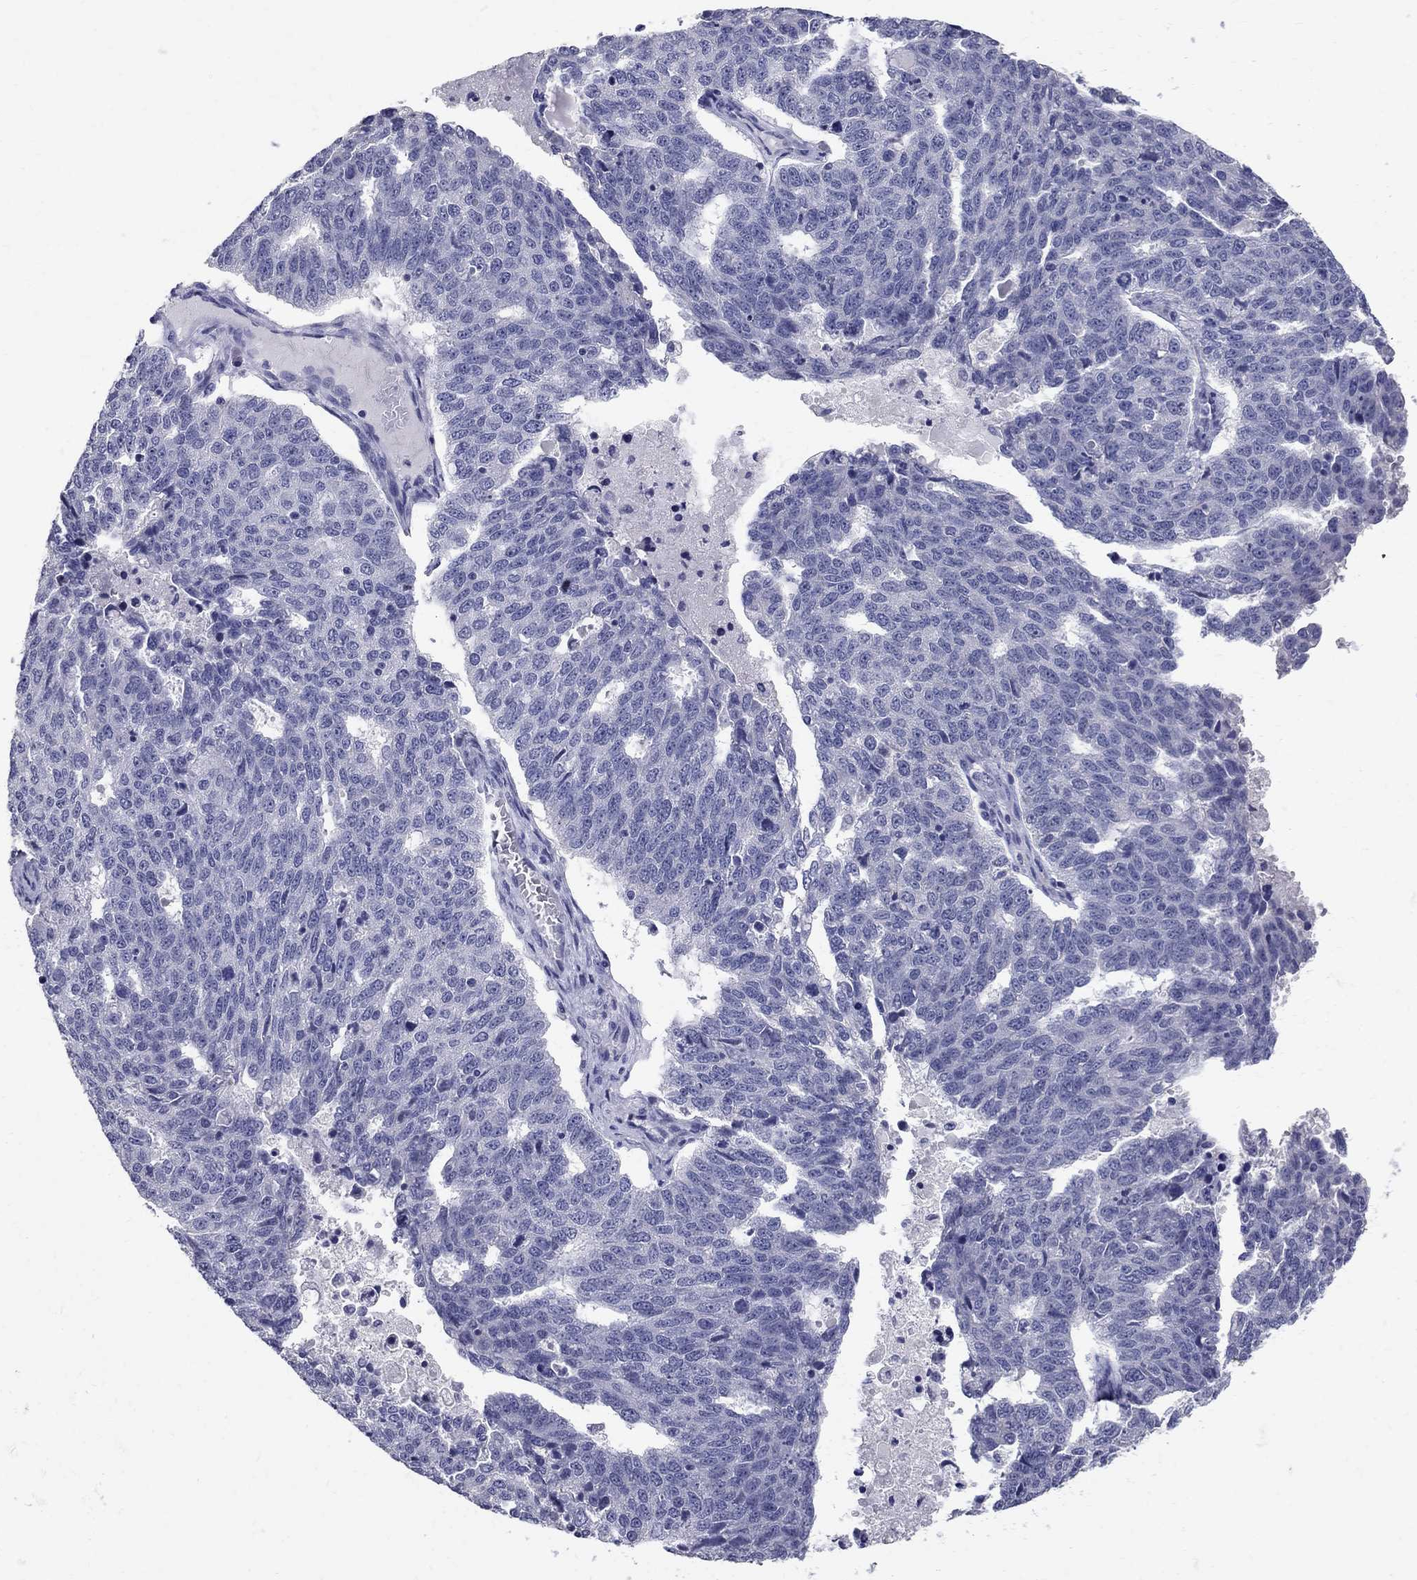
{"staining": {"intensity": "negative", "quantity": "none", "location": "none"}, "tissue": "ovarian cancer", "cell_type": "Tumor cells", "image_type": "cancer", "snomed": [{"axis": "morphology", "description": "Cystadenocarcinoma, serous, NOS"}, {"axis": "topography", "description": "Ovary"}], "caption": "Immunohistochemistry (IHC) micrograph of neoplastic tissue: human ovarian cancer (serous cystadenocarcinoma) stained with DAB shows no significant protein expression in tumor cells.", "gene": "TP53TG5", "patient": {"sex": "female", "age": 71}}